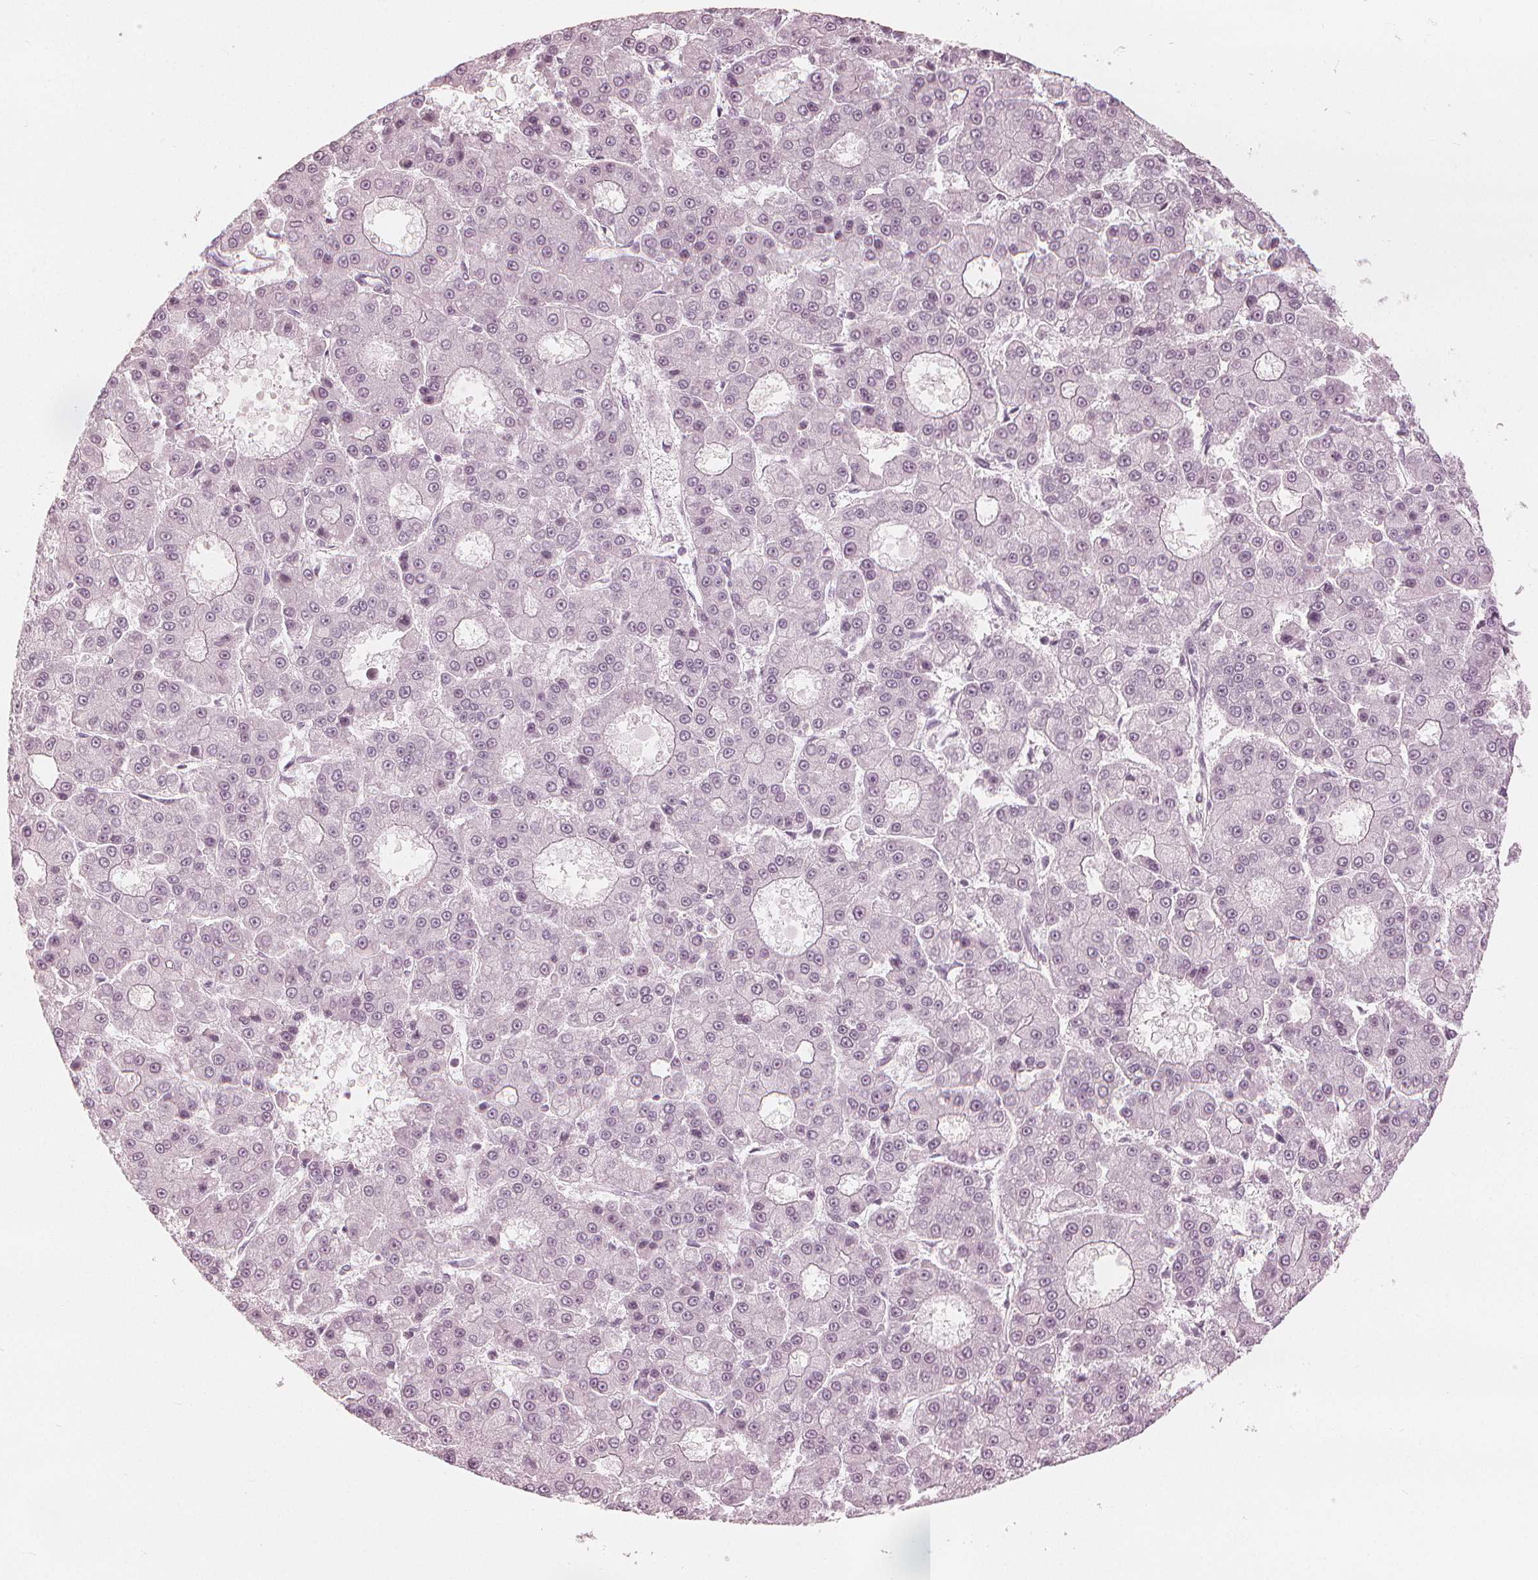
{"staining": {"intensity": "negative", "quantity": "none", "location": "none"}, "tissue": "liver cancer", "cell_type": "Tumor cells", "image_type": "cancer", "snomed": [{"axis": "morphology", "description": "Carcinoma, Hepatocellular, NOS"}, {"axis": "topography", "description": "Liver"}], "caption": "High magnification brightfield microscopy of hepatocellular carcinoma (liver) stained with DAB (3,3'-diaminobenzidine) (brown) and counterstained with hematoxylin (blue): tumor cells show no significant positivity.", "gene": "PAEP", "patient": {"sex": "male", "age": 70}}